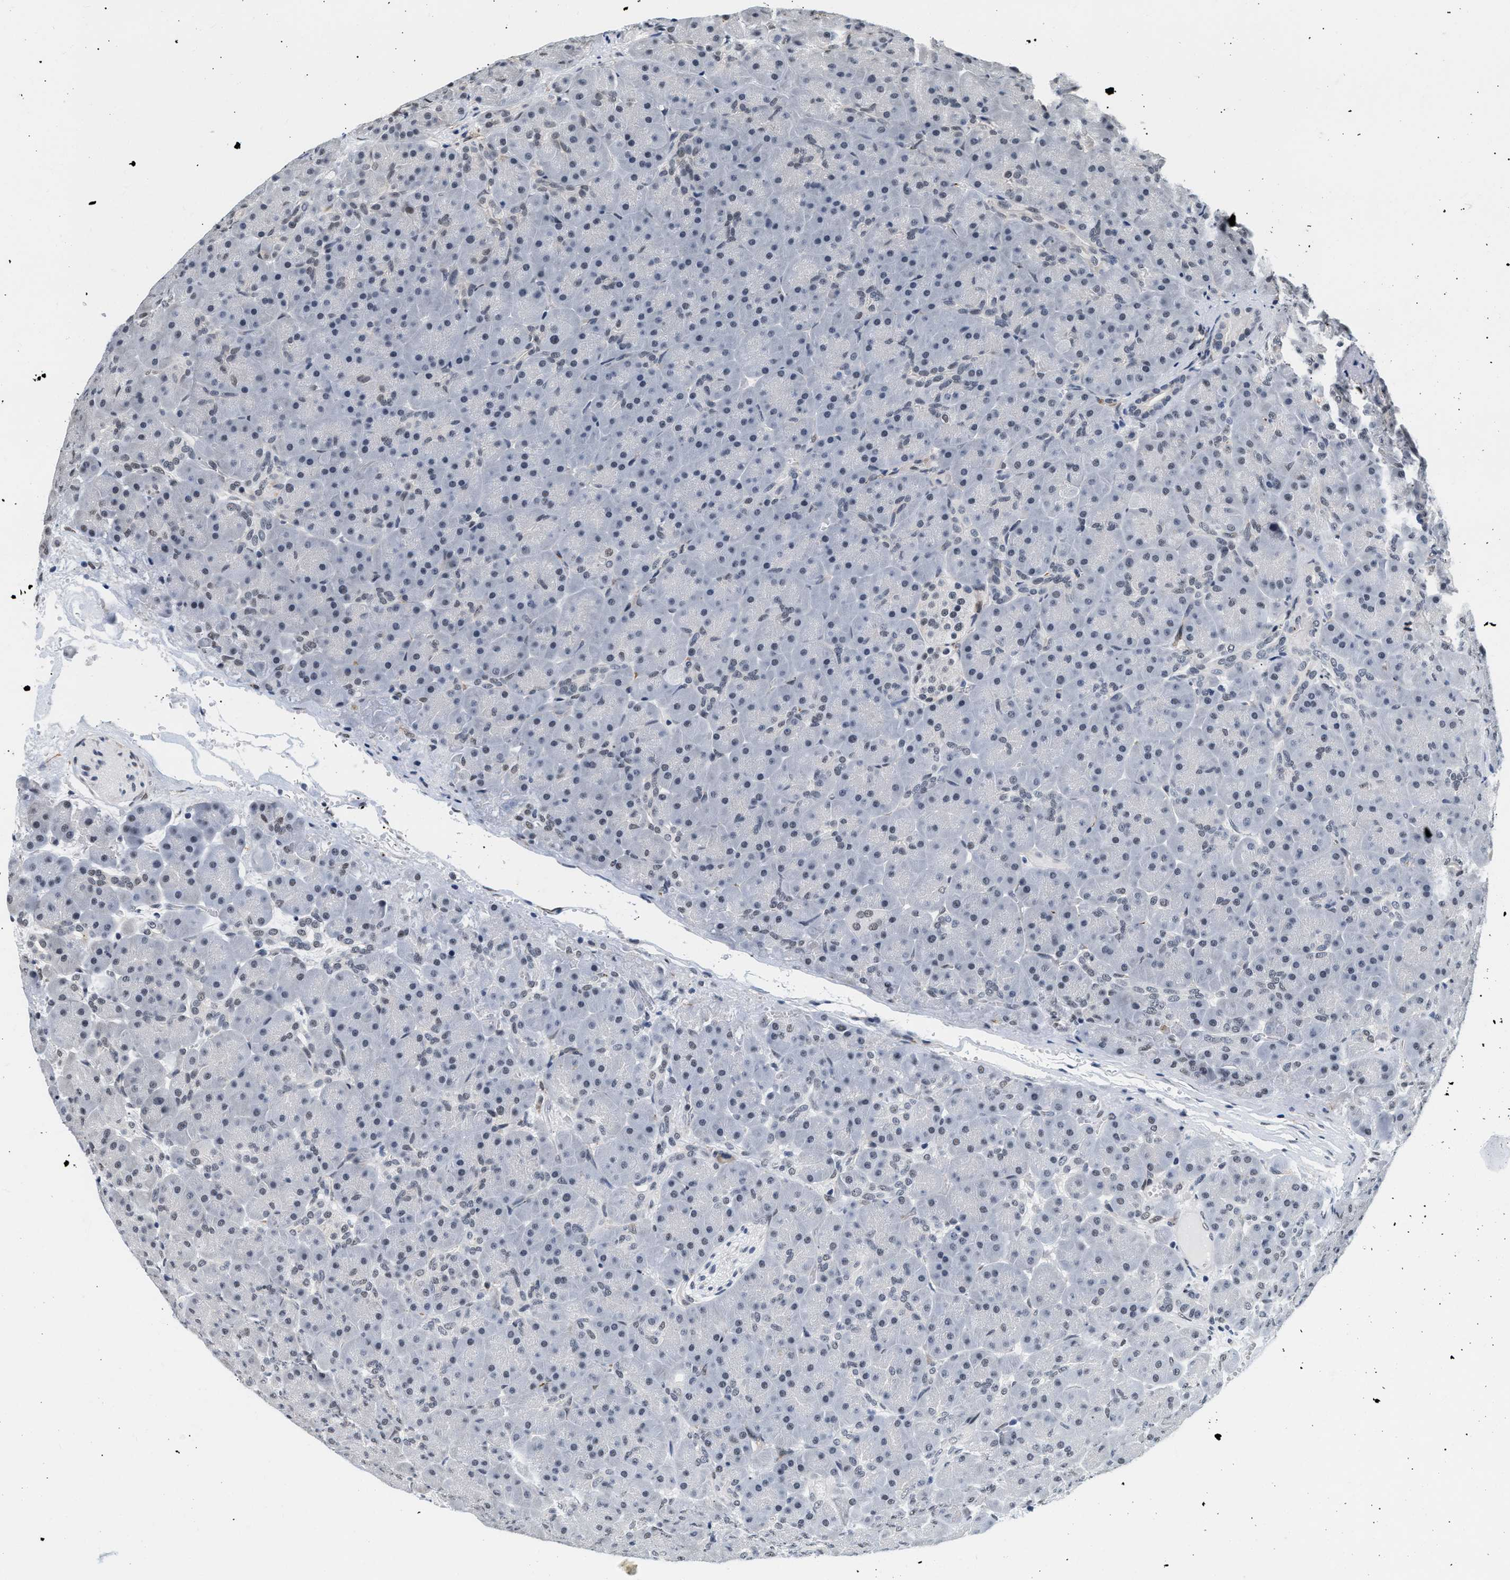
{"staining": {"intensity": "weak", "quantity": "25%-75%", "location": "nuclear"}, "tissue": "pancreas", "cell_type": "Exocrine glandular cells", "image_type": "normal", "snomed": [{"axis": "morphology", "description": "Normal tissue, NOS"}, {"axis": "topography", "description": "Pancreas"}], "caption": "This is an image of immunohistochemistry (IHC) staining of unremarkable pancreas, which shows weak positivity in the nuclear of exocrine glandular cells.", "gene": "THOC1", "patient": {"sex": "male", "age": 66}}